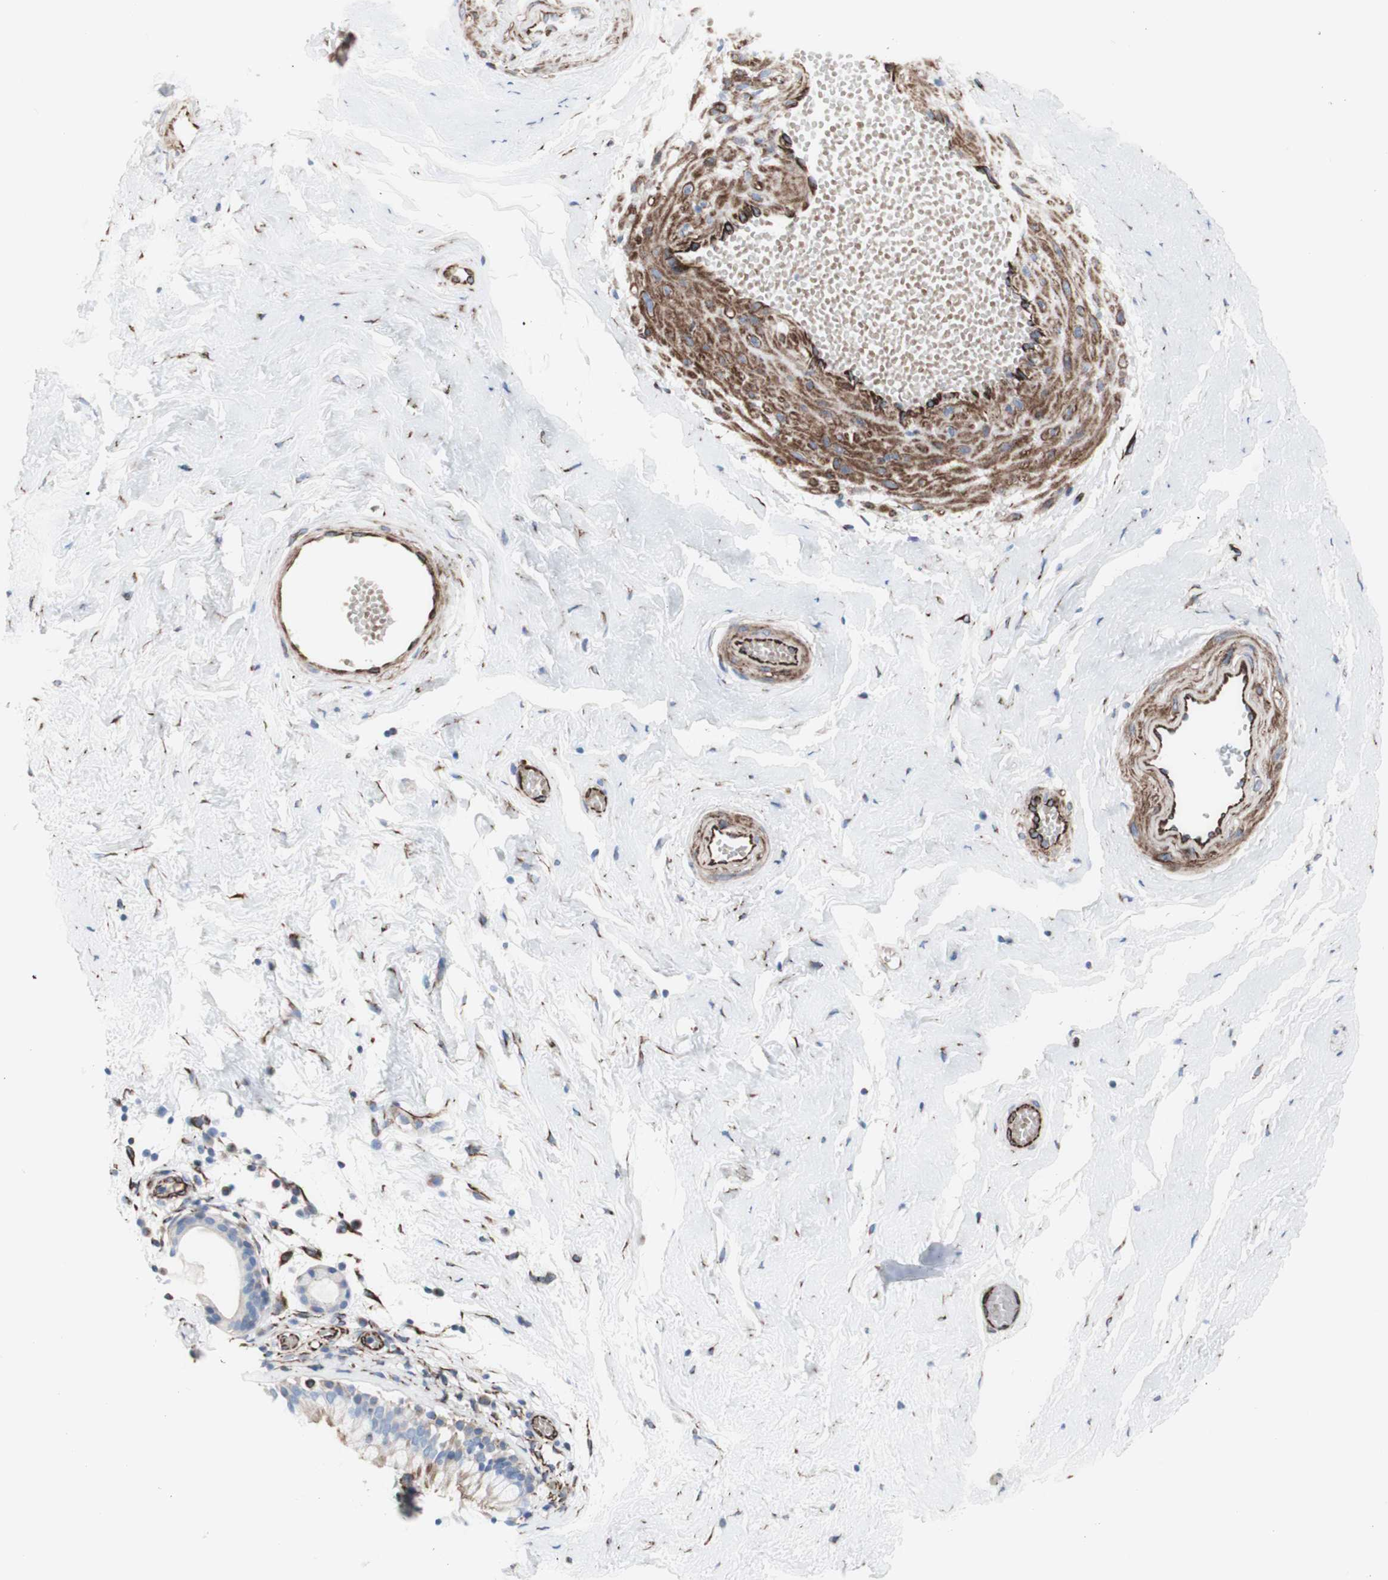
{"staining": {"intensity": "weak", "quantity": "25%-75%", "location": "cytoplasmic/membranous"}, "tissue": "nasopharynx", "cell_type": "Respiratory epithelial cells", "image_type": "normal", "snomed": [{"axis": "morphology", "description": "Normal tissue, NOS"}, {"axis": "morphology", "description": "Inflammation, NOS"}, {"axis": "topography", "description": "Nasopharynx"}], "caption": "Benign nasopharynx was stained to show a protein in brown. There is low levels of weak cytoplasmic/membranous positivity in approximately 25%-75% of respiratory epithelial cells.", "gene": "AGPAT5", "patient": {"sex": "male", "age": 48}}